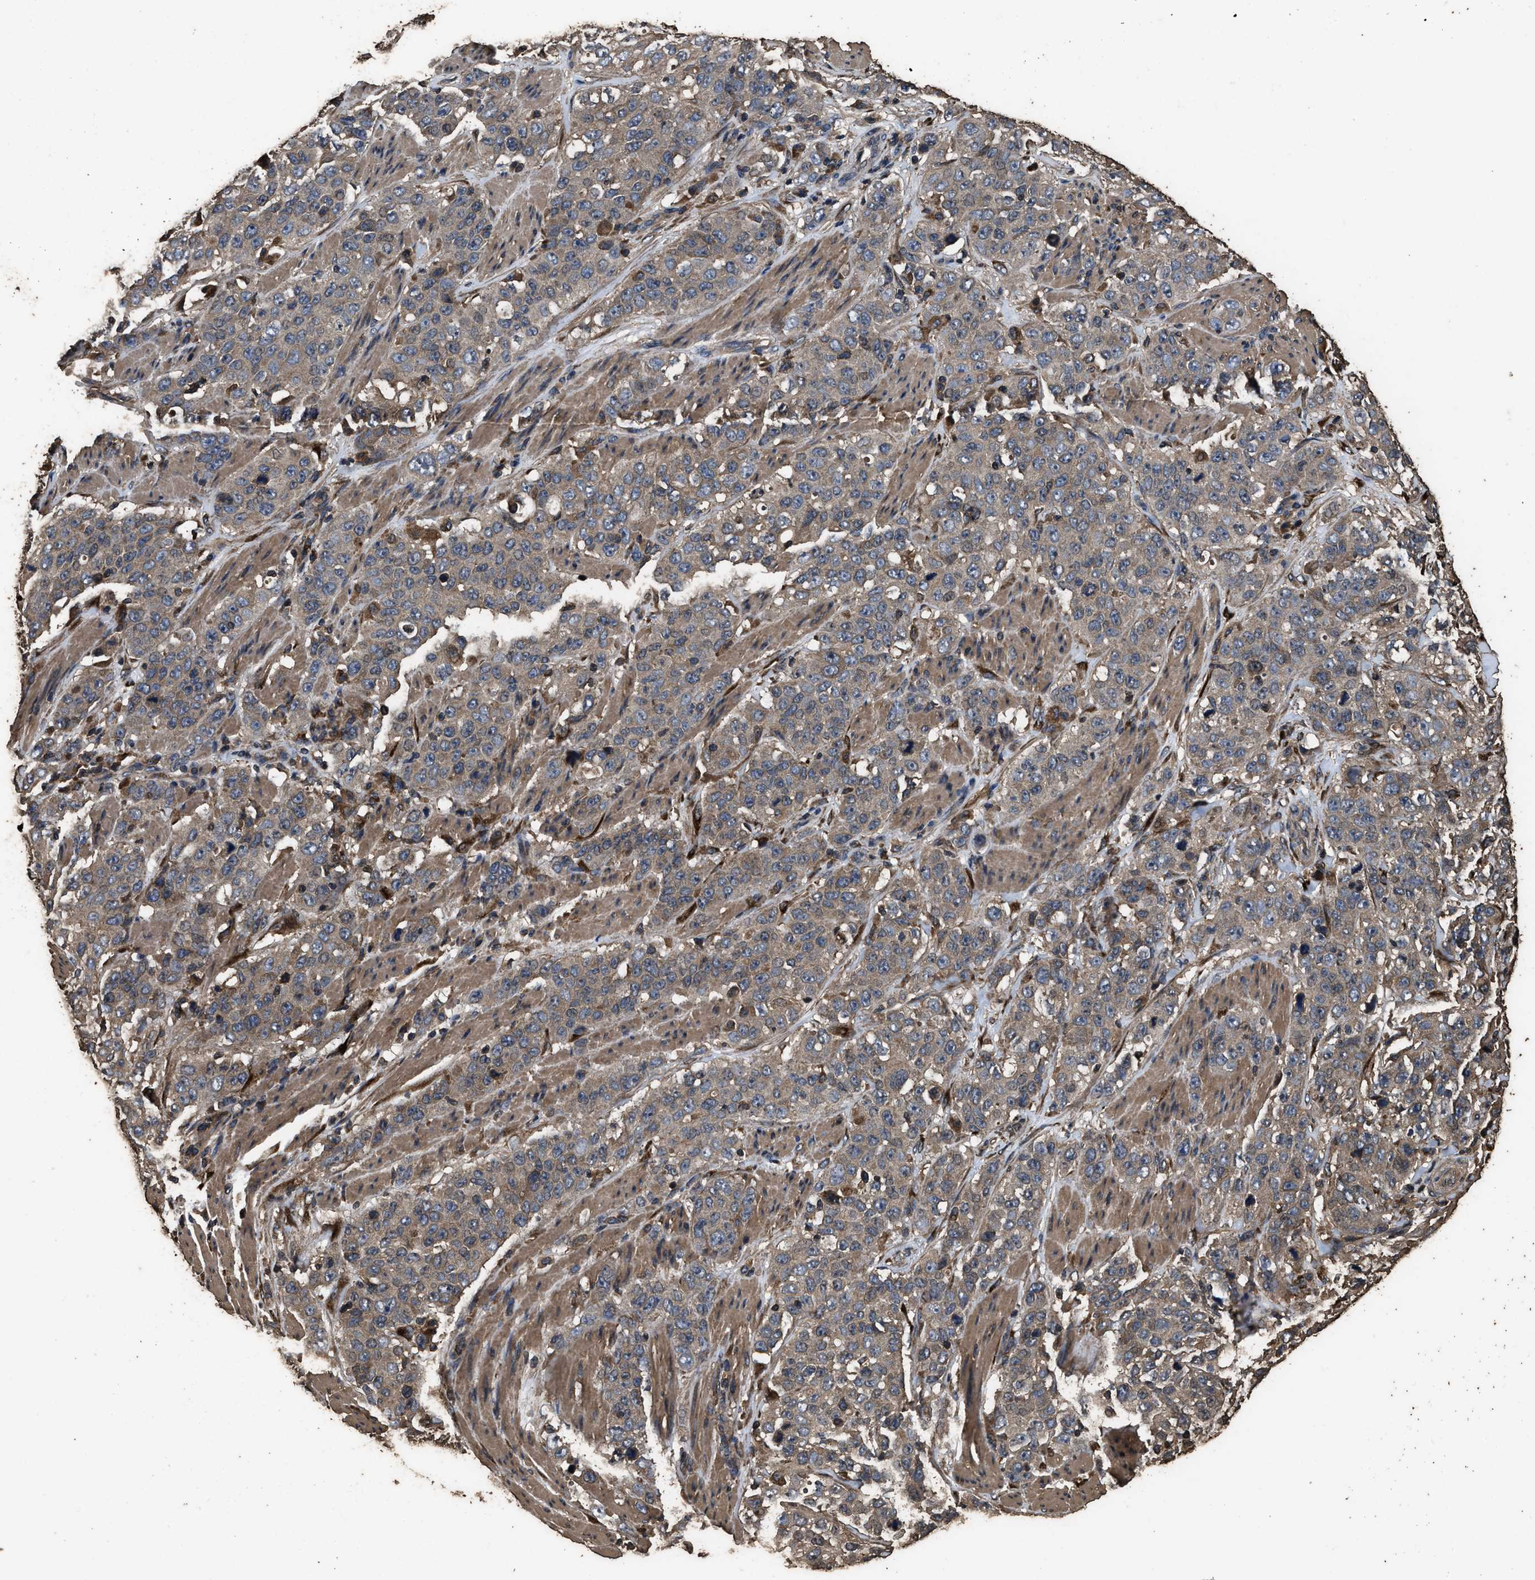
{"staining": {"intensity": "moderate", "quantity": ">75%", "location": "cytoplasmic/membranous"}, "tissue": "stomach cancer", "cell_type": "Tumor cells", "image_type": "cancer", "snomed": [{"axis": "morphology", "description": "Adenocarcinoma, NOS"}, {"axis": "topography", "description": "Stomach"}], "caption": "Immunohistochemical staining of stomach cancer shows medium levels of moderate cytoplasmic/membranous expression in about >75% of tumor cells. Nuclei are stained in blue.", "gene": "ZMYND19", "patient": {"sex": "male", "age": 48}}